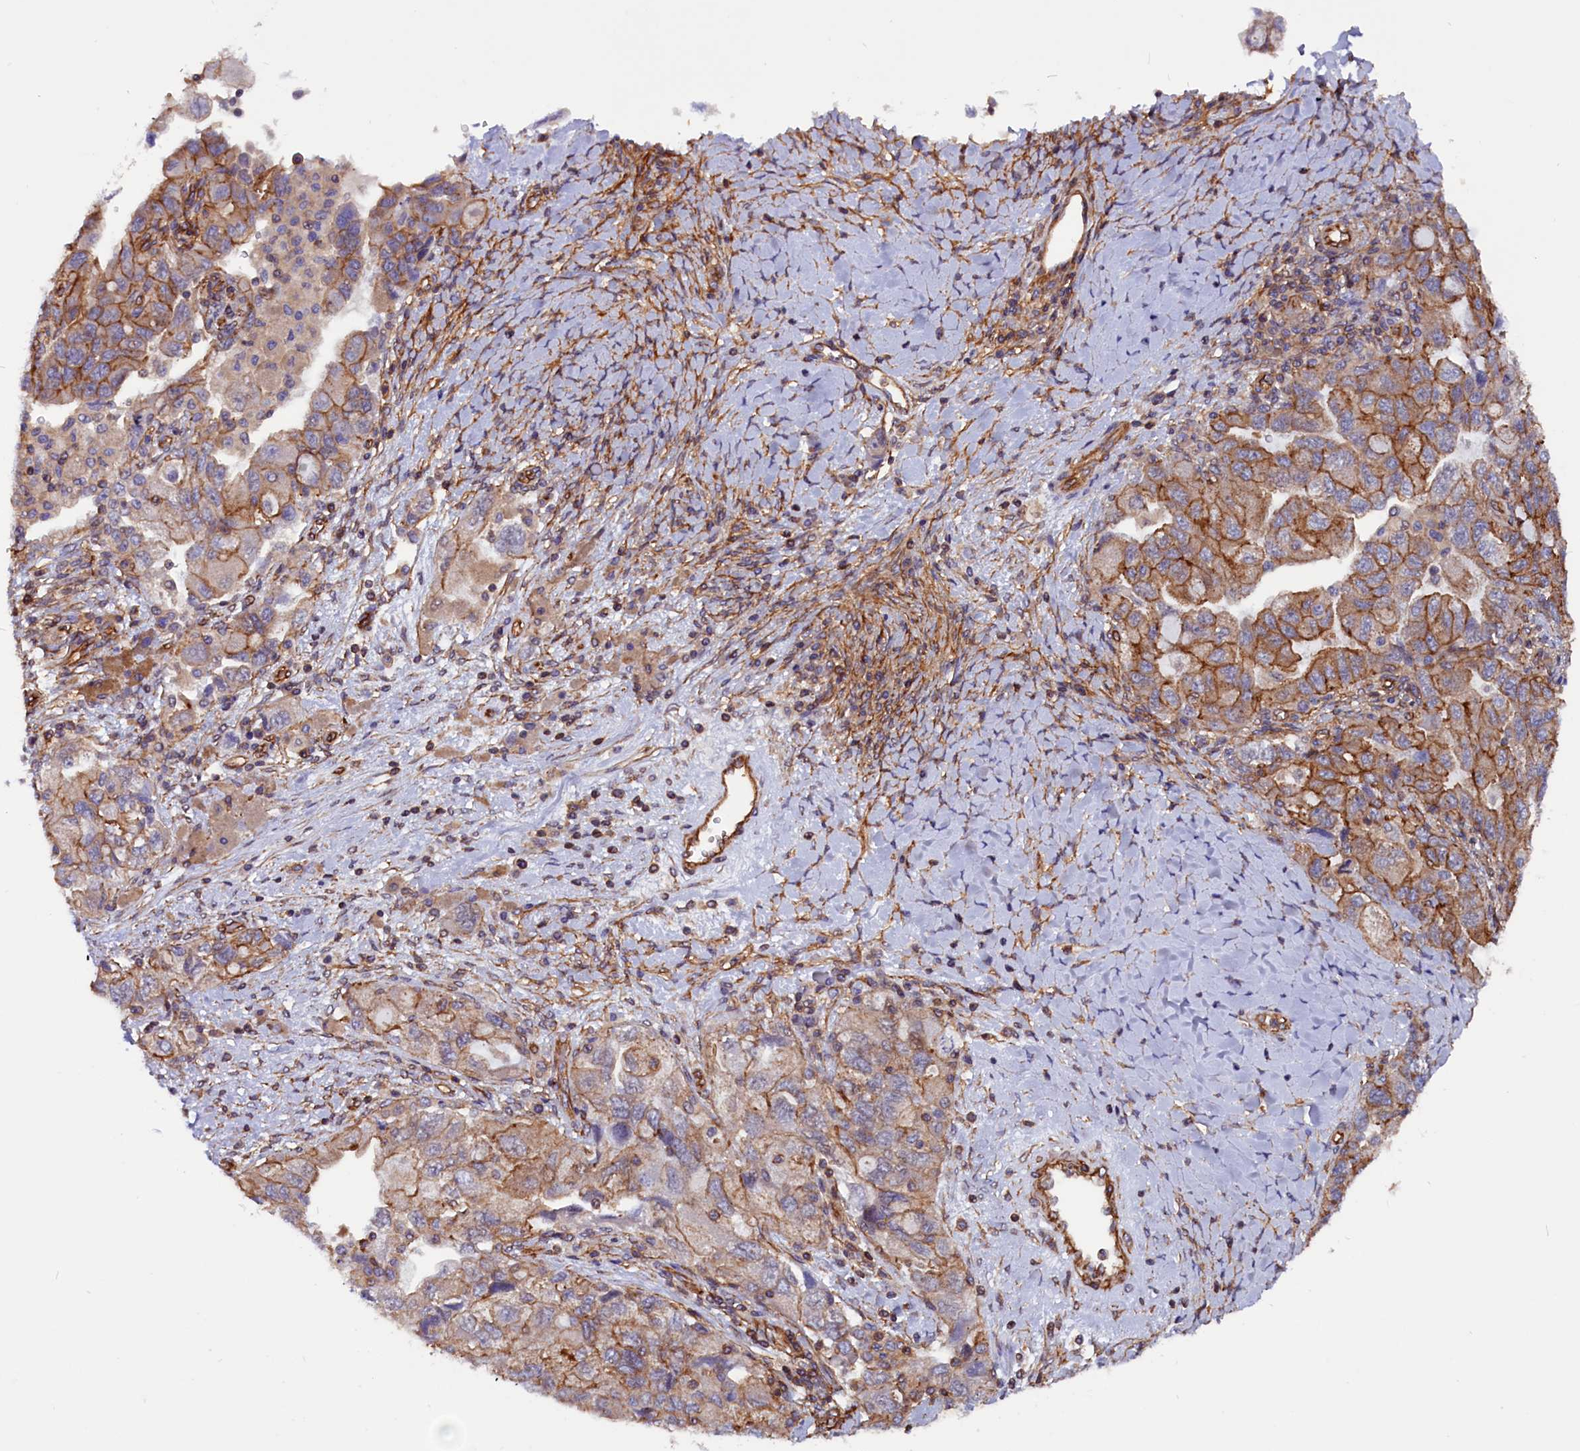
{"staining": {"intensity": "moderate", "quantity": "25%-75%", "location": "cytoplasmic/membranous"}, "tissue": "ovarian cancer", "cell_type": "Tumor cells", "image_type": "cancer", "snomed": [{"axis": "morphology", "description": "Carcinoma, NOS"}, {"axis": "morphology", "description": "Cystadenocarcinoma, serous, NOS"}, {"axis": "topography", "description": "Ovary"}], "caption": "Immunohistochemistry (IHC) staining of ovarian cancer, which demonstrates medium levels of moderate cytoplasmic/membranous positivity in approximately 25%-75% of tumor cells indicating moderate cytoplasmic/membranous protein positivity. The staining was performed using DAB (brown) for protein detection and nuclei were counterstained in hematoxylin (blue).", "gene": "ZNF749", "patient": {"sex": "female", "age": 69}}